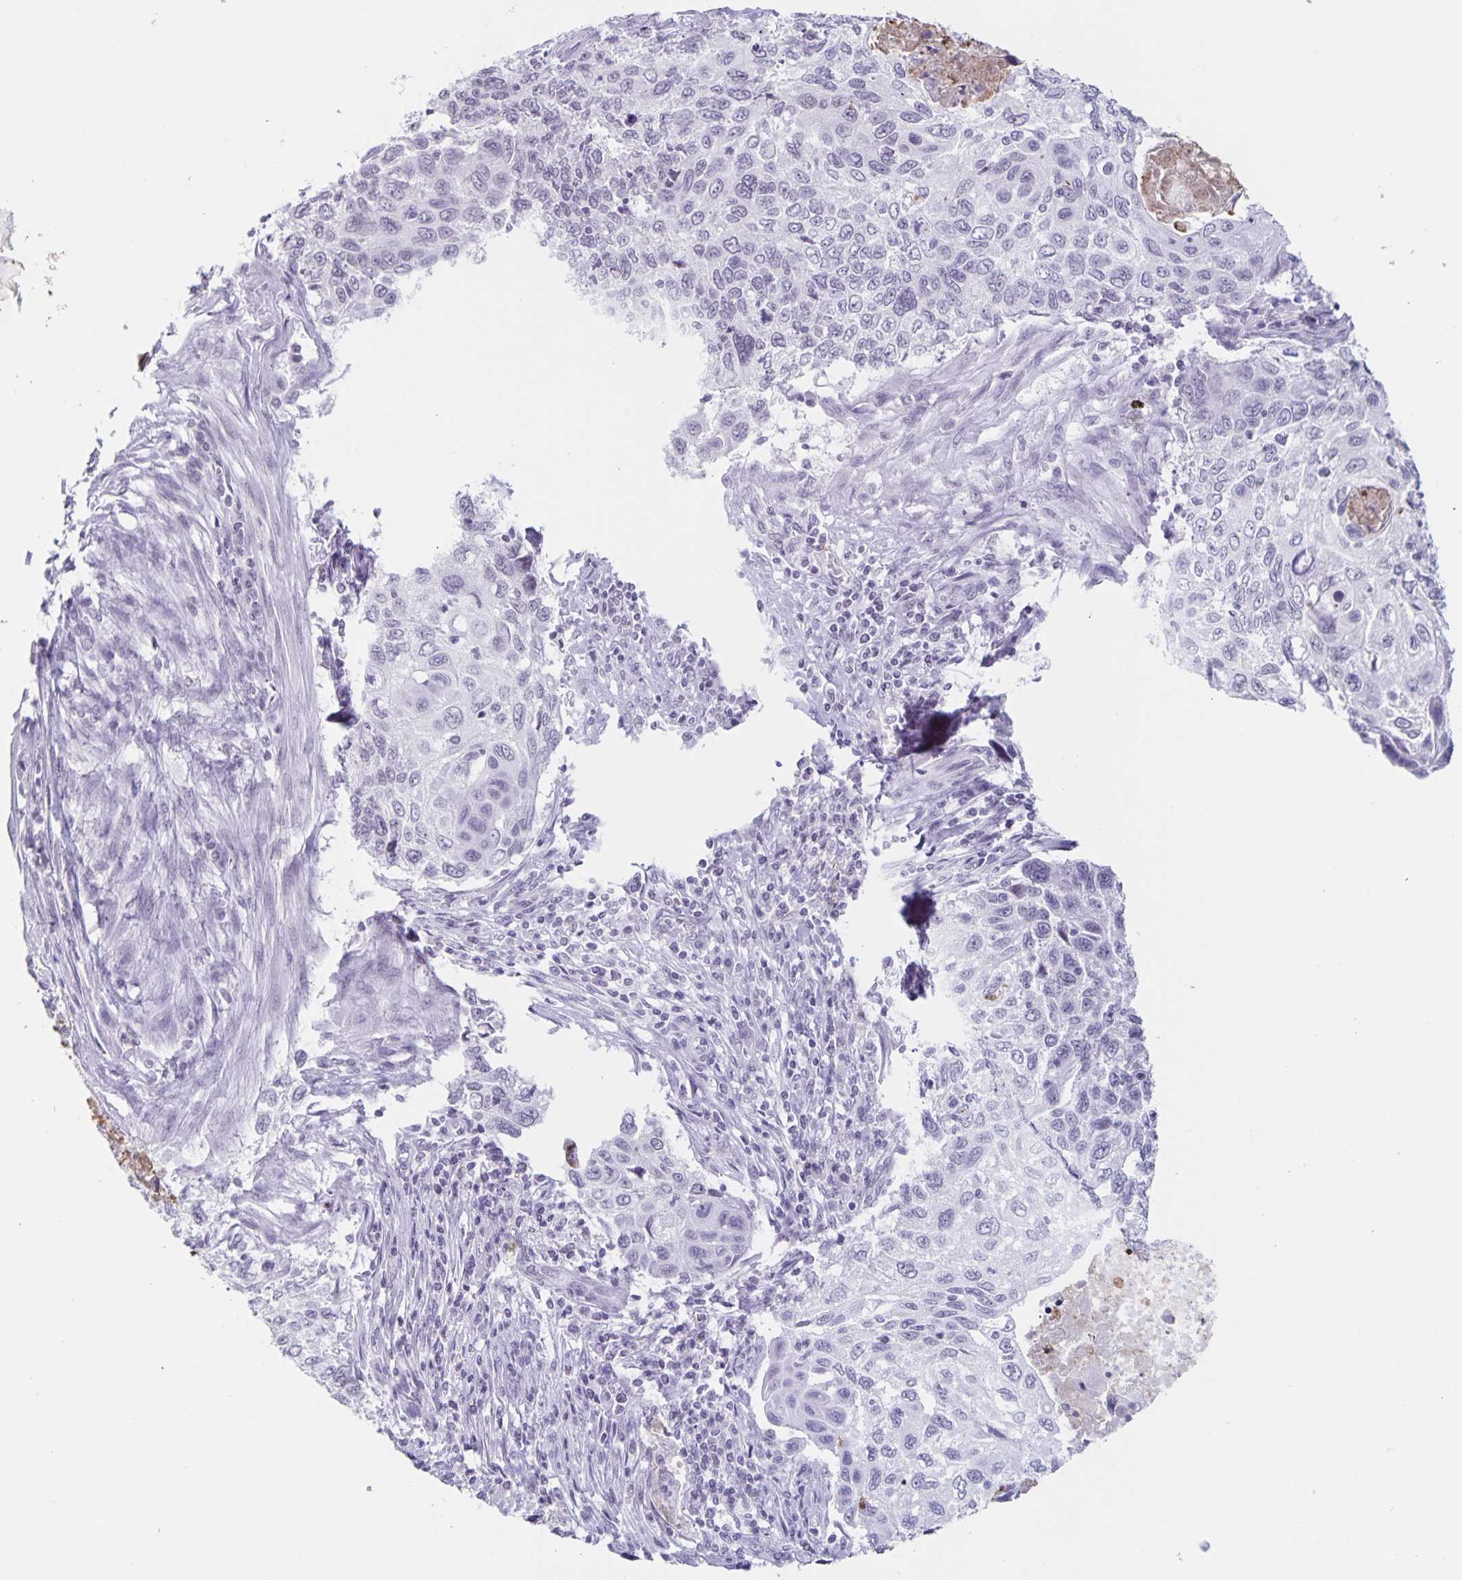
{"staining": {"intensity": "negative", "quantity": "none", "location": "none"}, "tissue": "cervical cancer", "cell_type": "Tumor cells", "image_type": "cancer", "snomed": [{"axis": "morphology", "description": "Squamous cell carcinoma, NOS"}, {"axis": "topography", "description": "Cervix"}], "caption": "This histopathology image is of cervical cancer (squamous cell carcinoma) stained with immunohistochemistry to label a protein in brown with the nuclei are counter-stained blue. There is no positivity in tumor cells.", "gene": "LCE6A", "patient": {"sex": "female", "age": 70}}